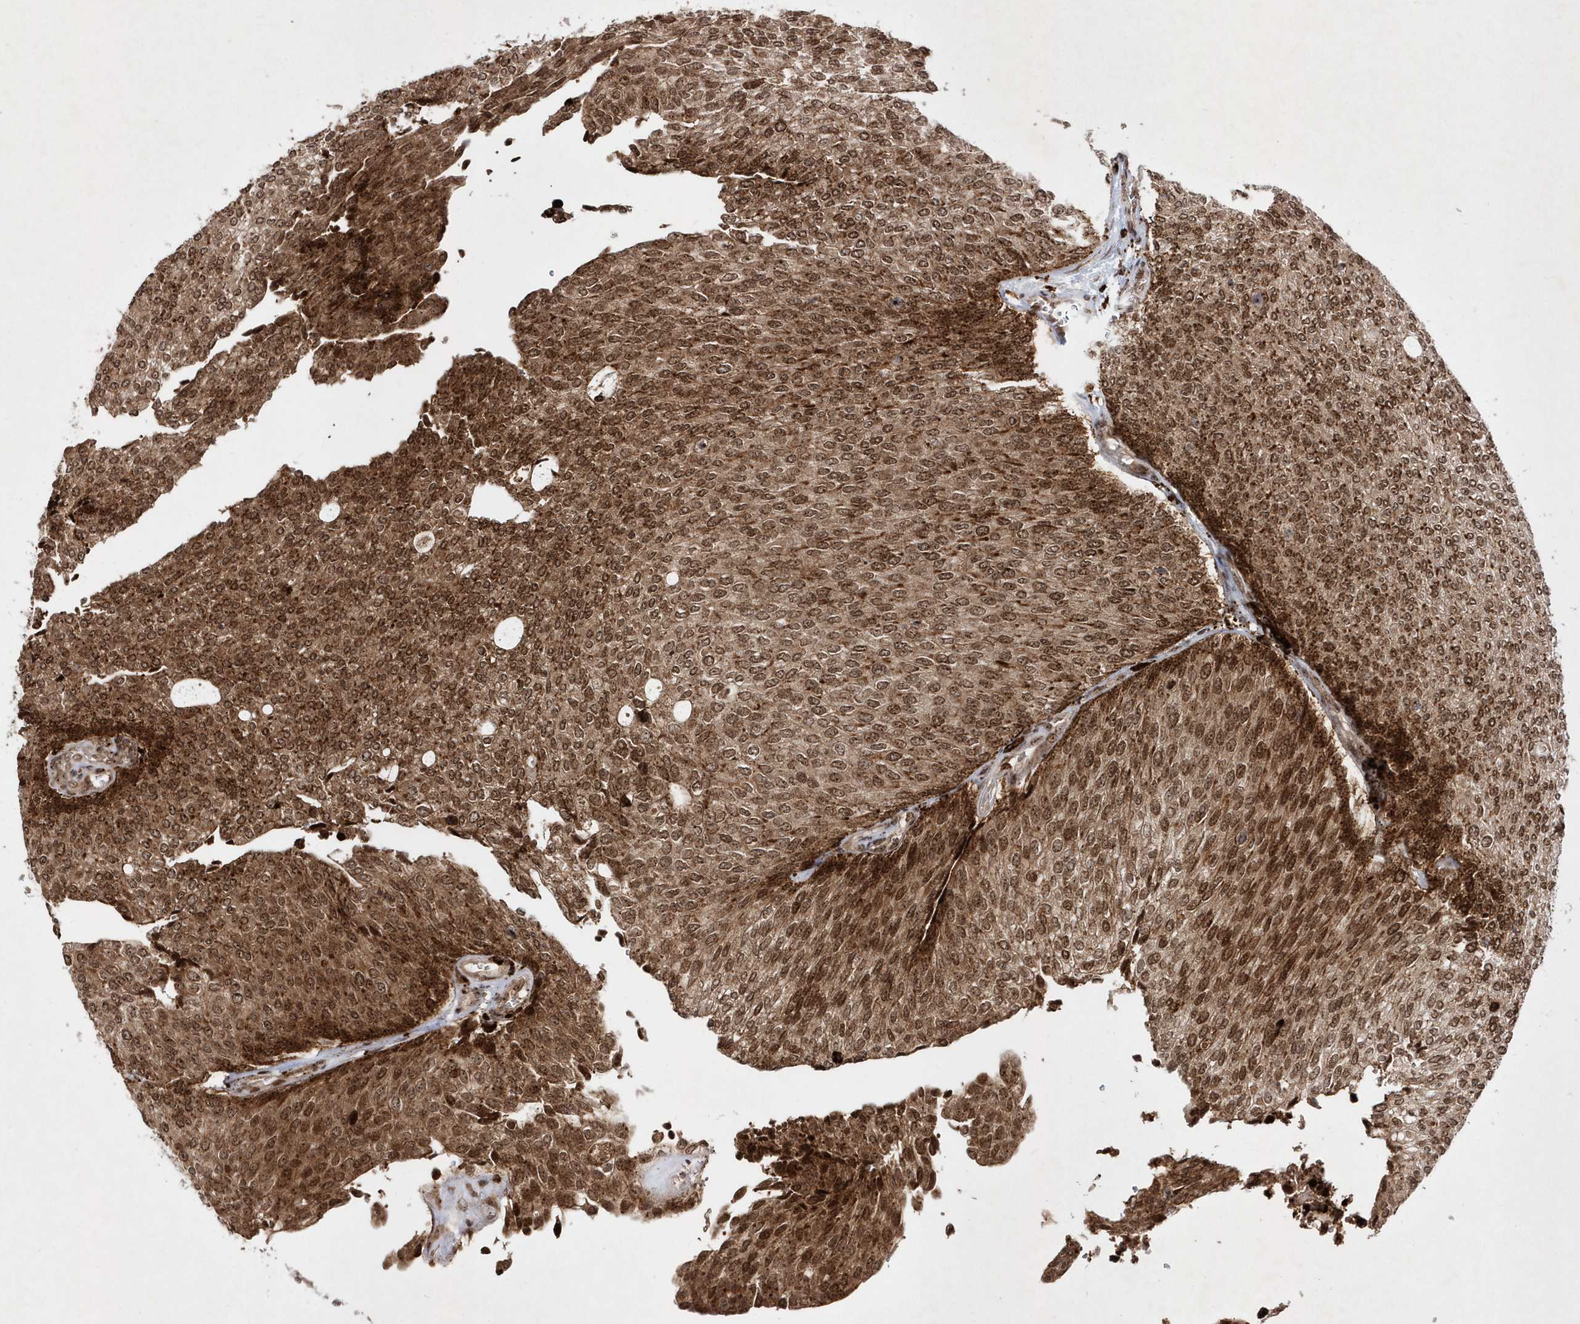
{"staining": {"intensity": "moderate", "quantity": ">75%", "location": "cytoplasmic/membranous"}, "tissue": "urothelial cancer", "cell_type": "Tumor cells", "image_type": "cancer", "snomed": [{"axis": "morphology", "description": "Urothelial carcinoma, Low grade"}, {"axis": "topography", "description": "Urinary bladder"}], "caption": "The immunohistochemical stain labels moderate cytoplasmic/membranous staining in tumor cells of urothelial carcinoma (low-grade) tissue. Using DAB (brown) and hematoxylin (blue) stains, captured at high magnification using brightfield microscopy.", "gene": "SOWAHB", "patient": {"sex": "female", "age": 79}}